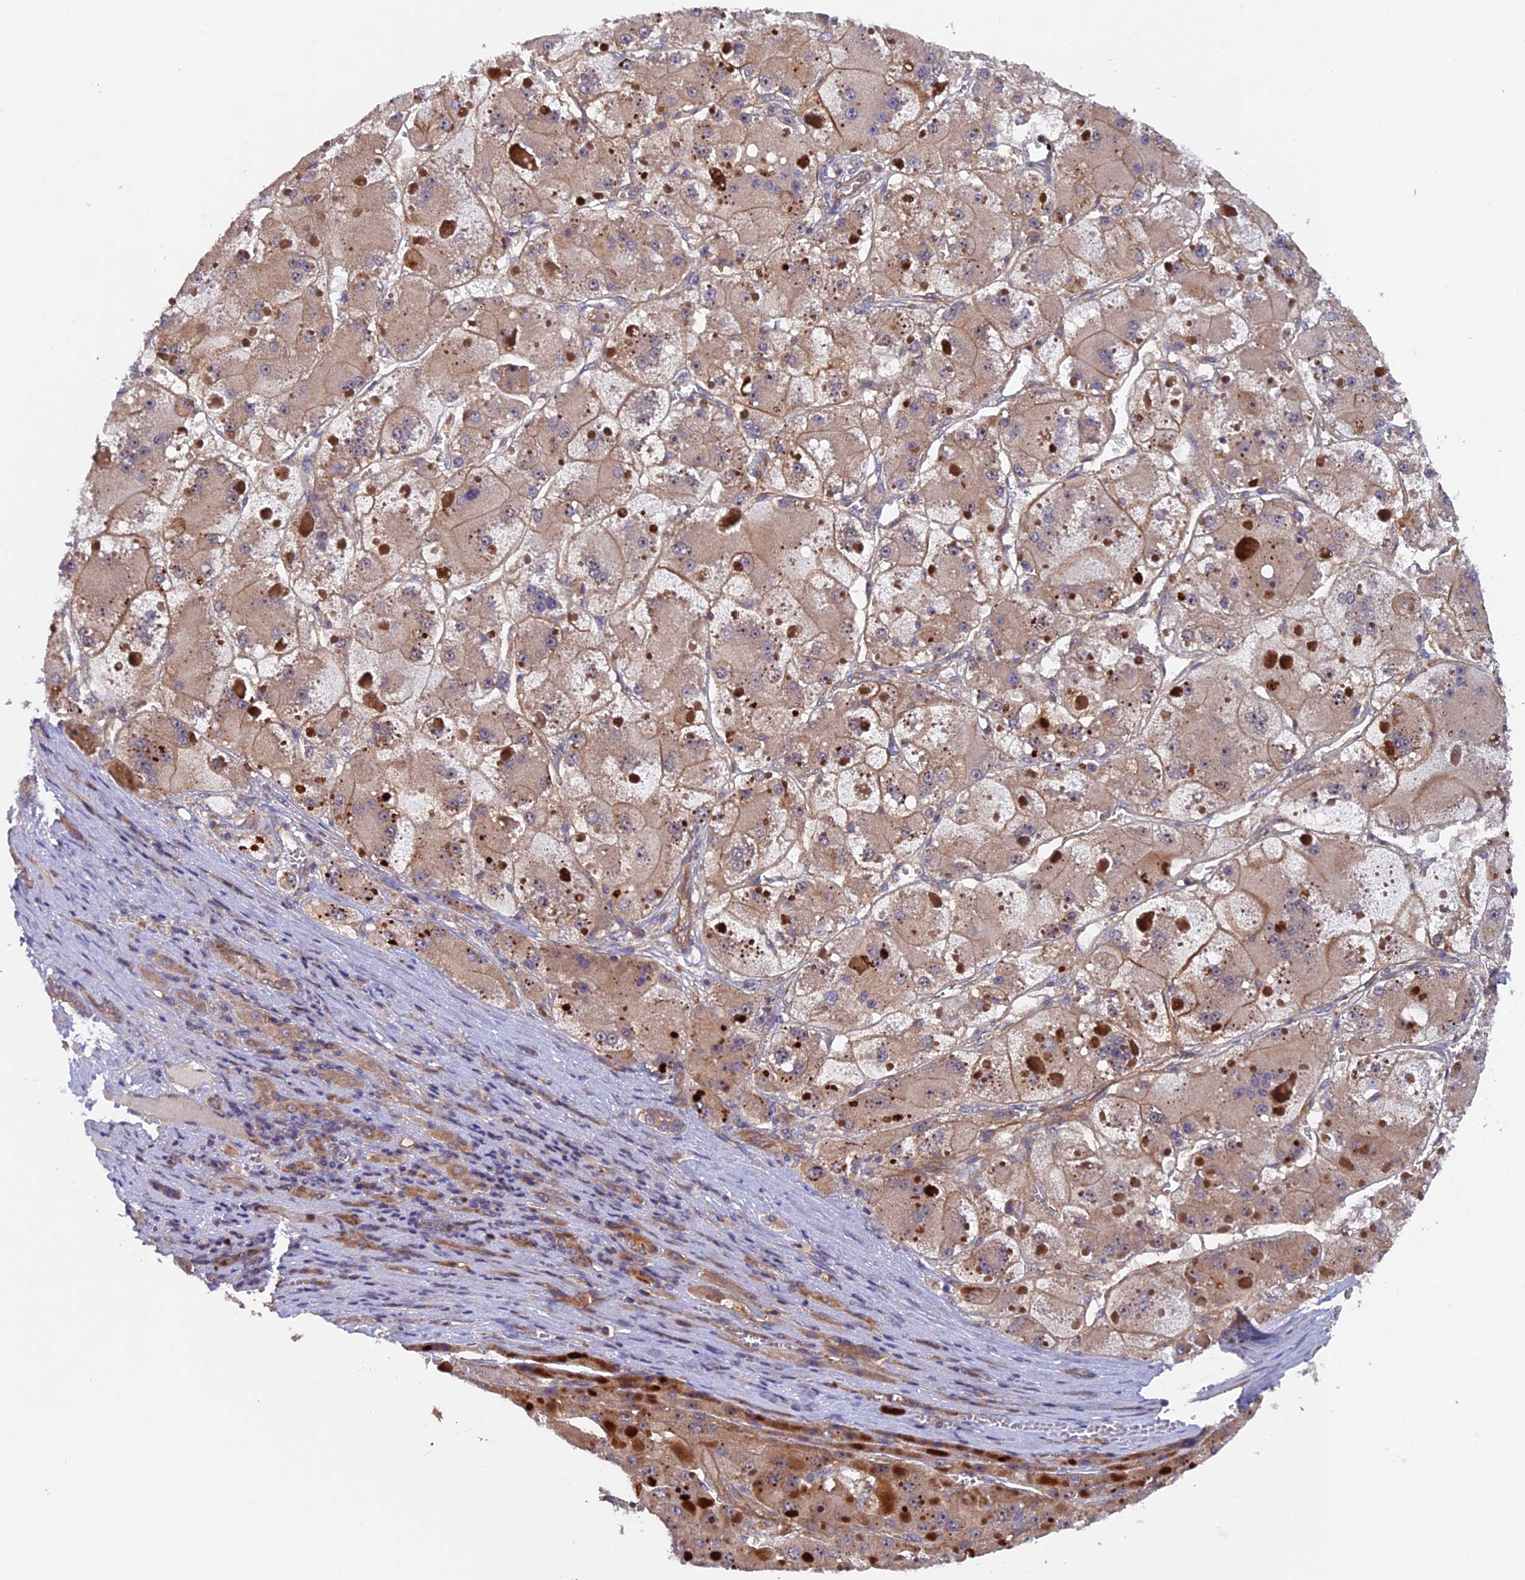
{"staining": {"intensity": "moderate", "quantity": ">75%", "location": "cytoplasmic/membranous,nuclear"}, "tissue": "liver cancer", "cell_type": "Tumor cells", "image_type": "cancer", "snomed": [{"axis": "morphology", "description": "Carcinoma, Hepatocellular, NOS"}, {"axis": "topography", "description": "Liver"}], "caption": "Immunohistochemical staining of human liver hepatocellular carcinoma shows medium levels of moderate cytoplasmic/membranous and nuclear protein expression in about >75% of tumor cells.", "gene": "FERMT1", "patient": {"sex": "female", "age": 73}}